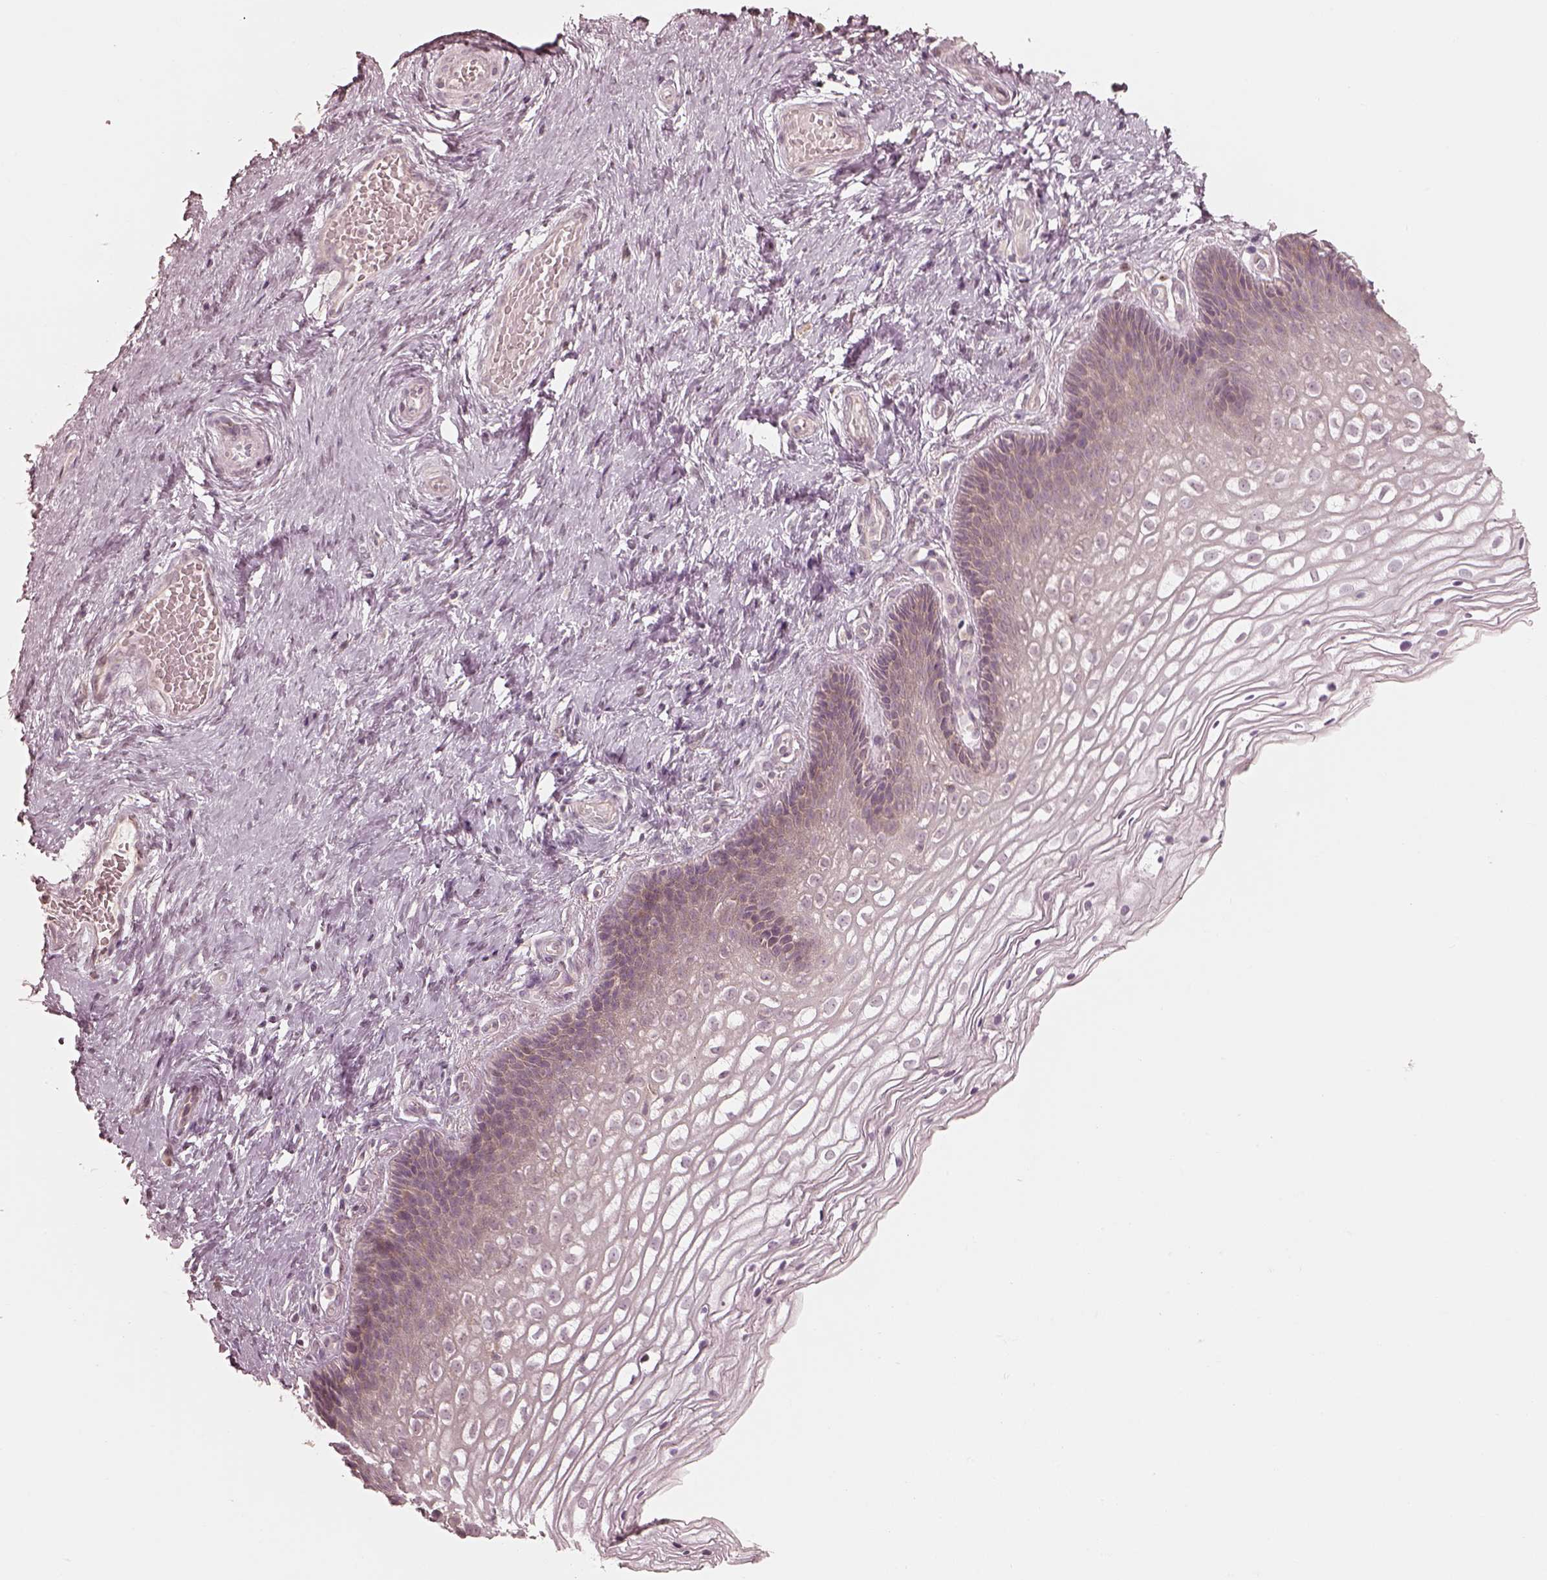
{"staining": {"intensity": "negative", "quantity": "none", "location": "none"}, "tissue": "cervix", "cell_type": "Squamous epithelial cells", "image_type": "normal", "snomed": [{"axis": "morphology", "description": "Normal tissue, NOS"}, {"axis": "topography", "description": "Cervix"}], "caption": "Squamous epithelial cells show no significant protein positivity in benign cervix. (DAB immunohistochemistry (IHC), high magnification).", "gene": "ACACB", "patient": {"sex": "female", "age": 34}}